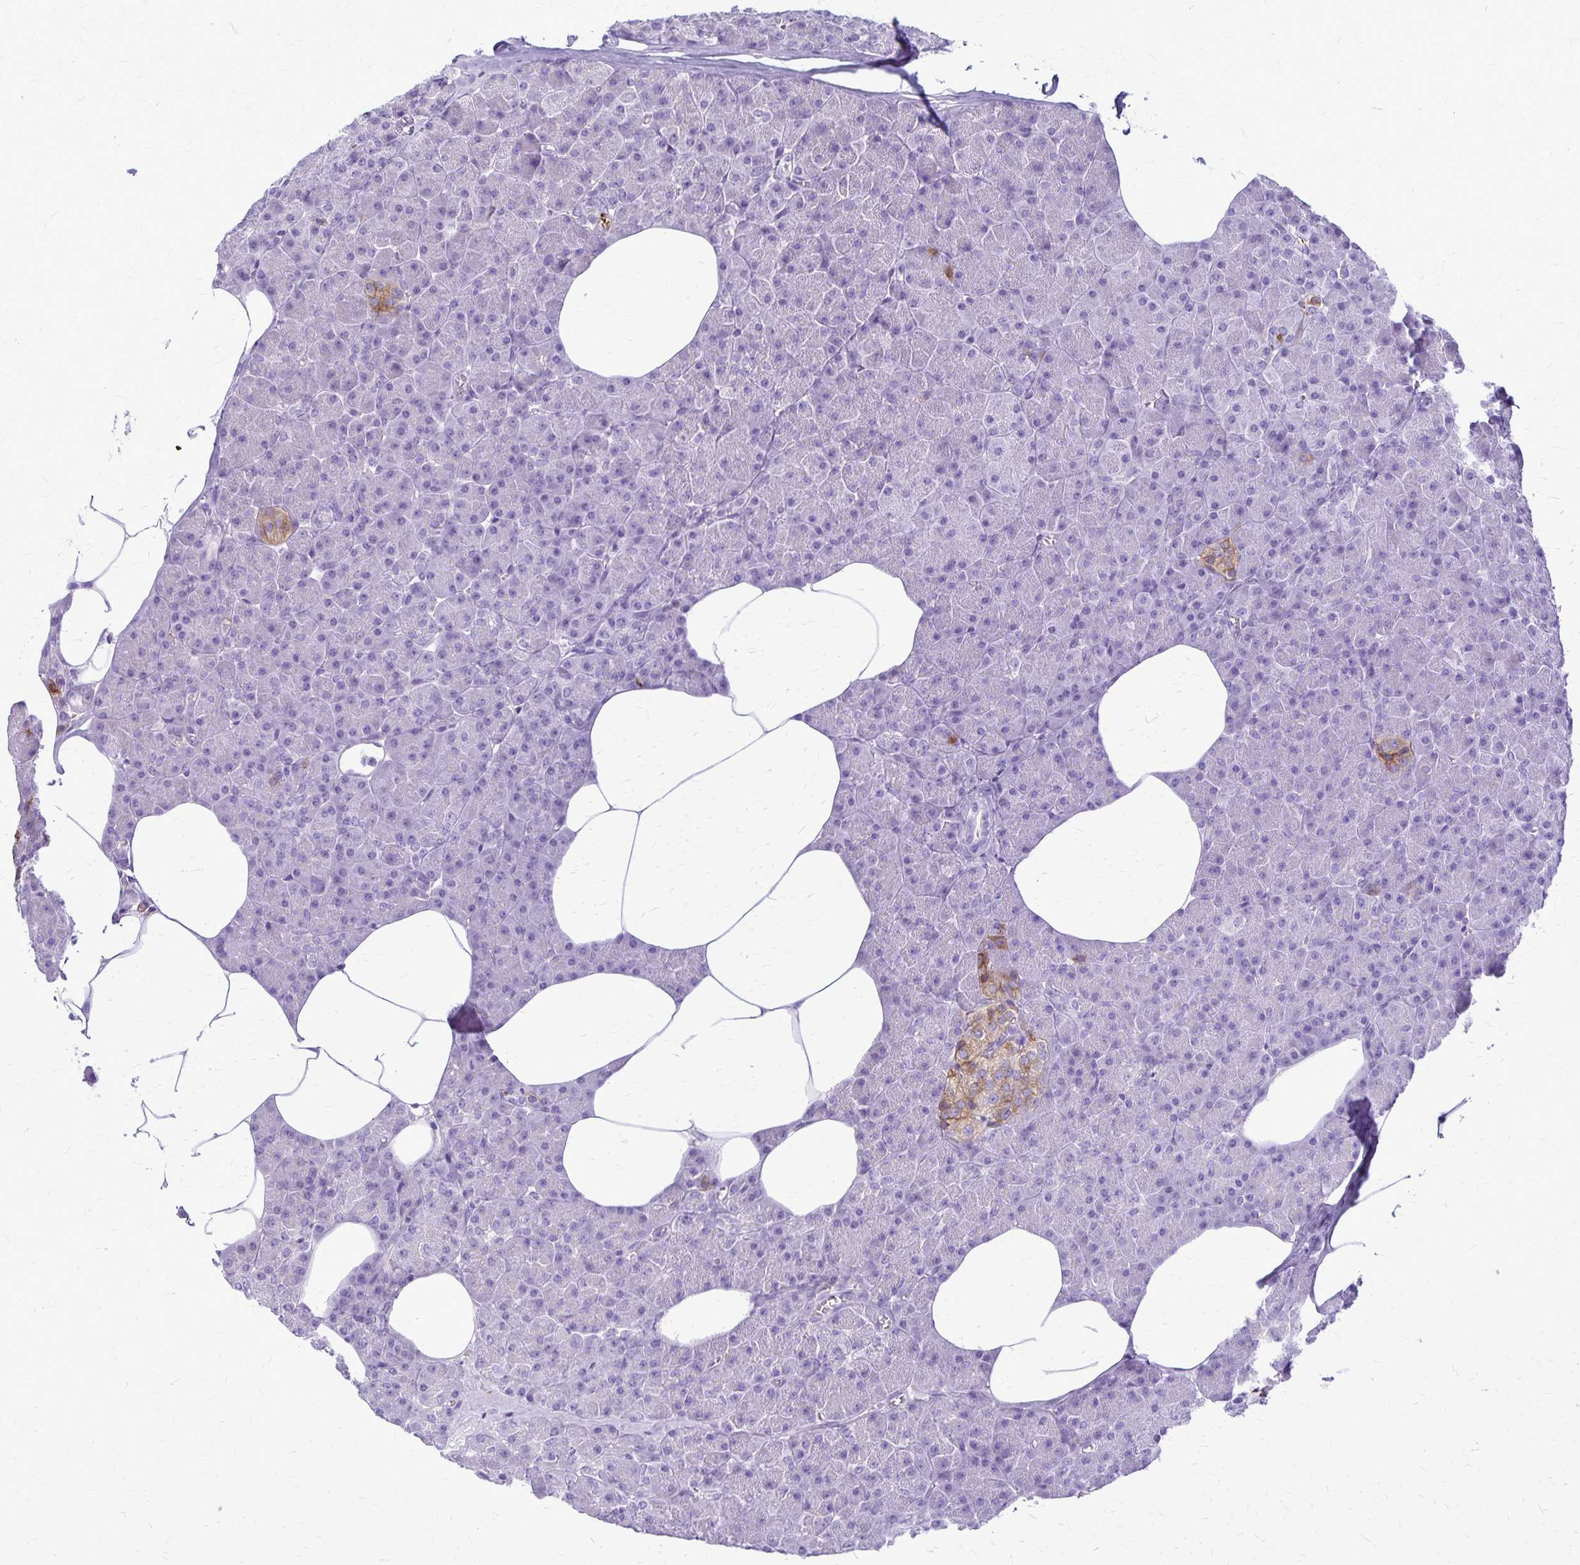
{"staining": {"intensity": "negative", "quantity": "none", "location": "none"}, "tissue": "pancreas", "cell_type": "Exocrine glandular cells", "image_type": "normal", "snomed": [{"axis": "morphology", "description": "Normal tissue, NOS"}, {"axis": "topography", "description": "Pancreas"}], "caption": "This is an immunohistochemistry photomicrograph of normal human pancreas. There is no staining in exocrine glandular cells.", "gene": "RTN1", "patient": {"sex": "female", "age": 45}}